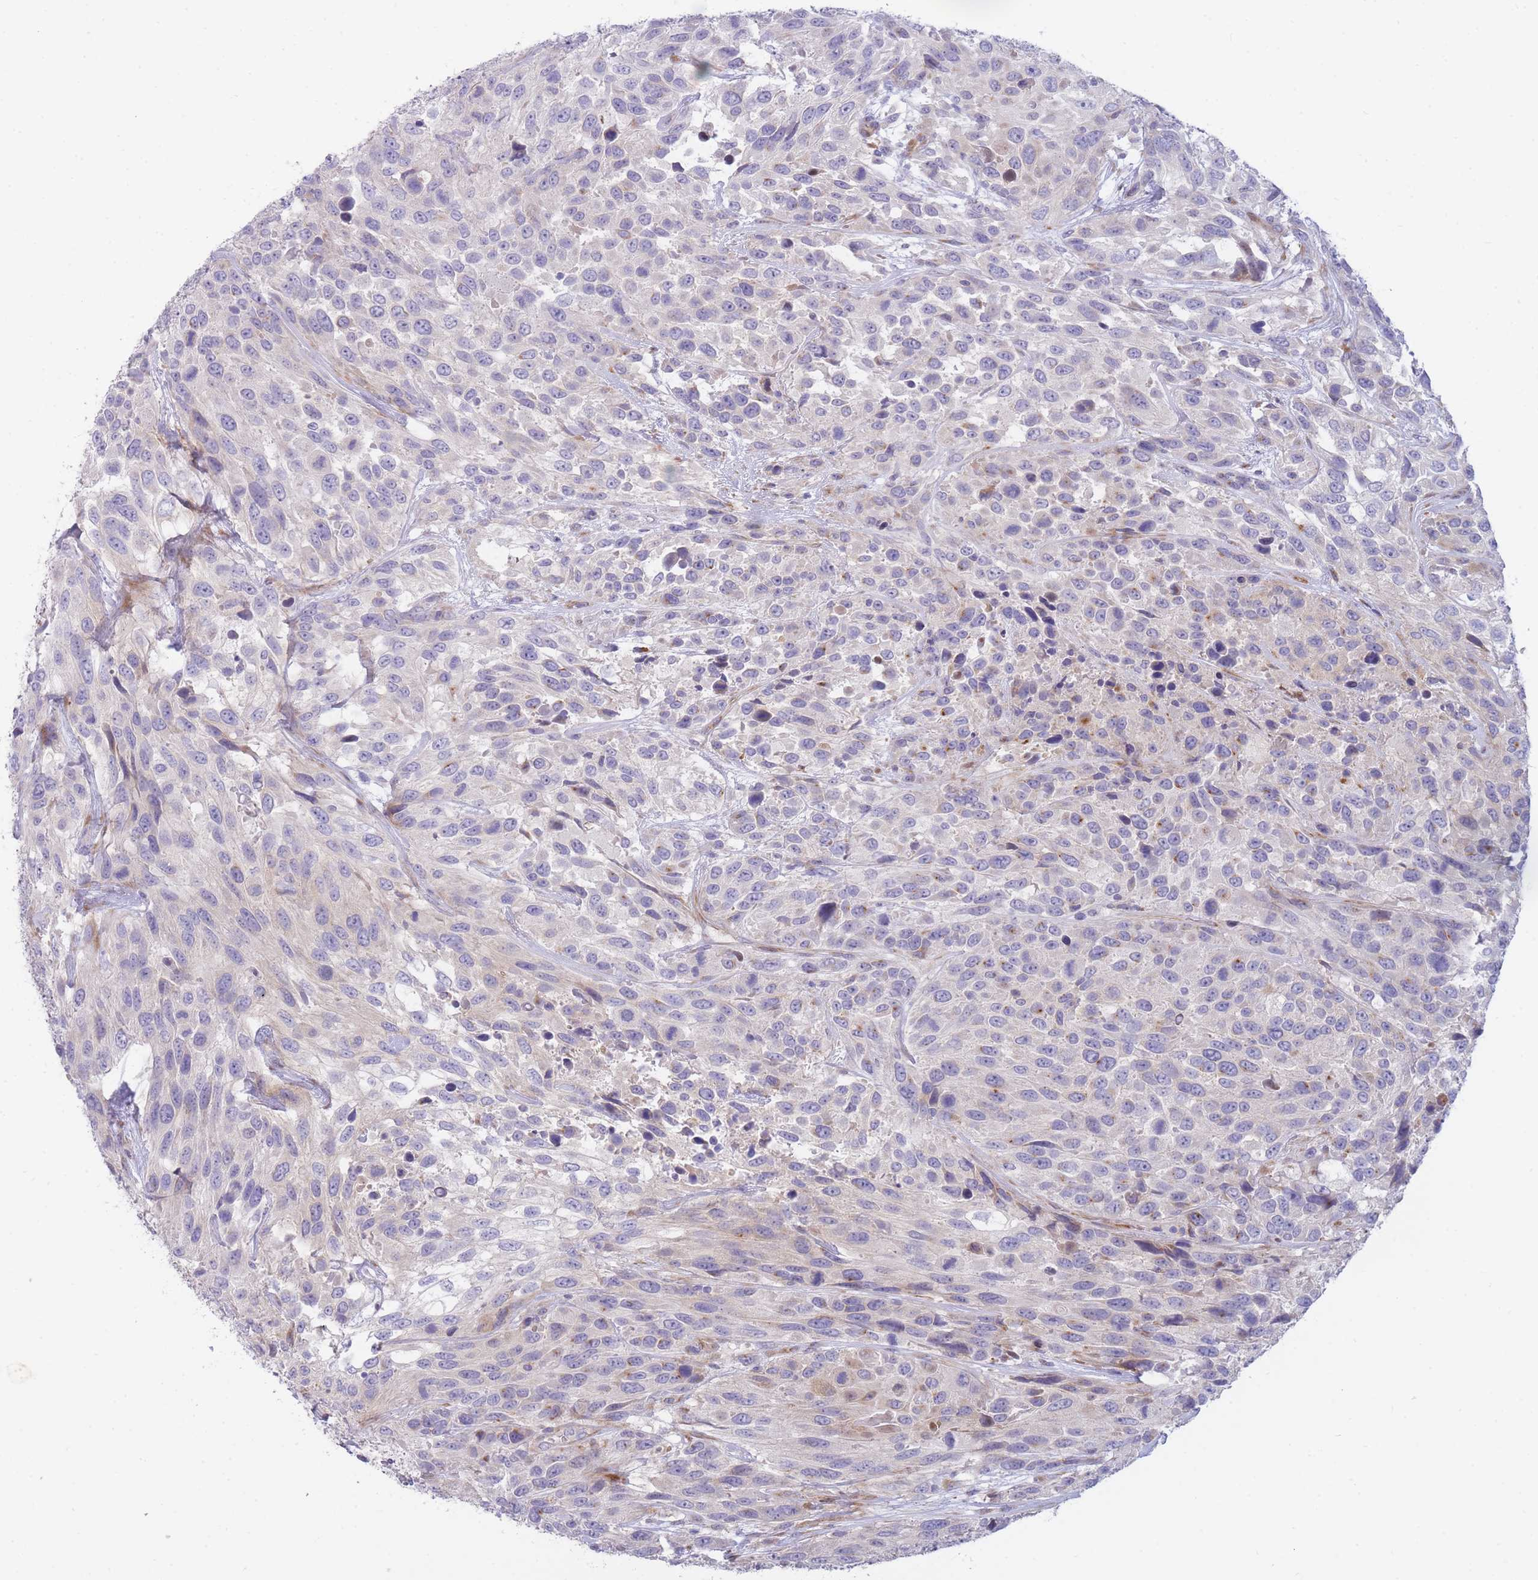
{"staining": {"intensity": "negative", "quantity": "none", "location": "none"}, "tissue": "urothelial cancer", "cell_type": "Tumor cells", "image_type": "cancer", "snomed": [{"axis": "morphology", "description": "Urothelial carcinoma, High grade"}, {"axis": "topography", "description": "Urinary bladder"}], "caption": "High magnification brightfield microscopy of urothelial cancer stained with DAB (brown) and counterstained with hematoxylin (blue): tumor cells show no significant positivity. (IHC, brightfield microscopy, high magnification).", "gene": "ATP5MC2", "patient": {"sex": "female", "age": 70}}